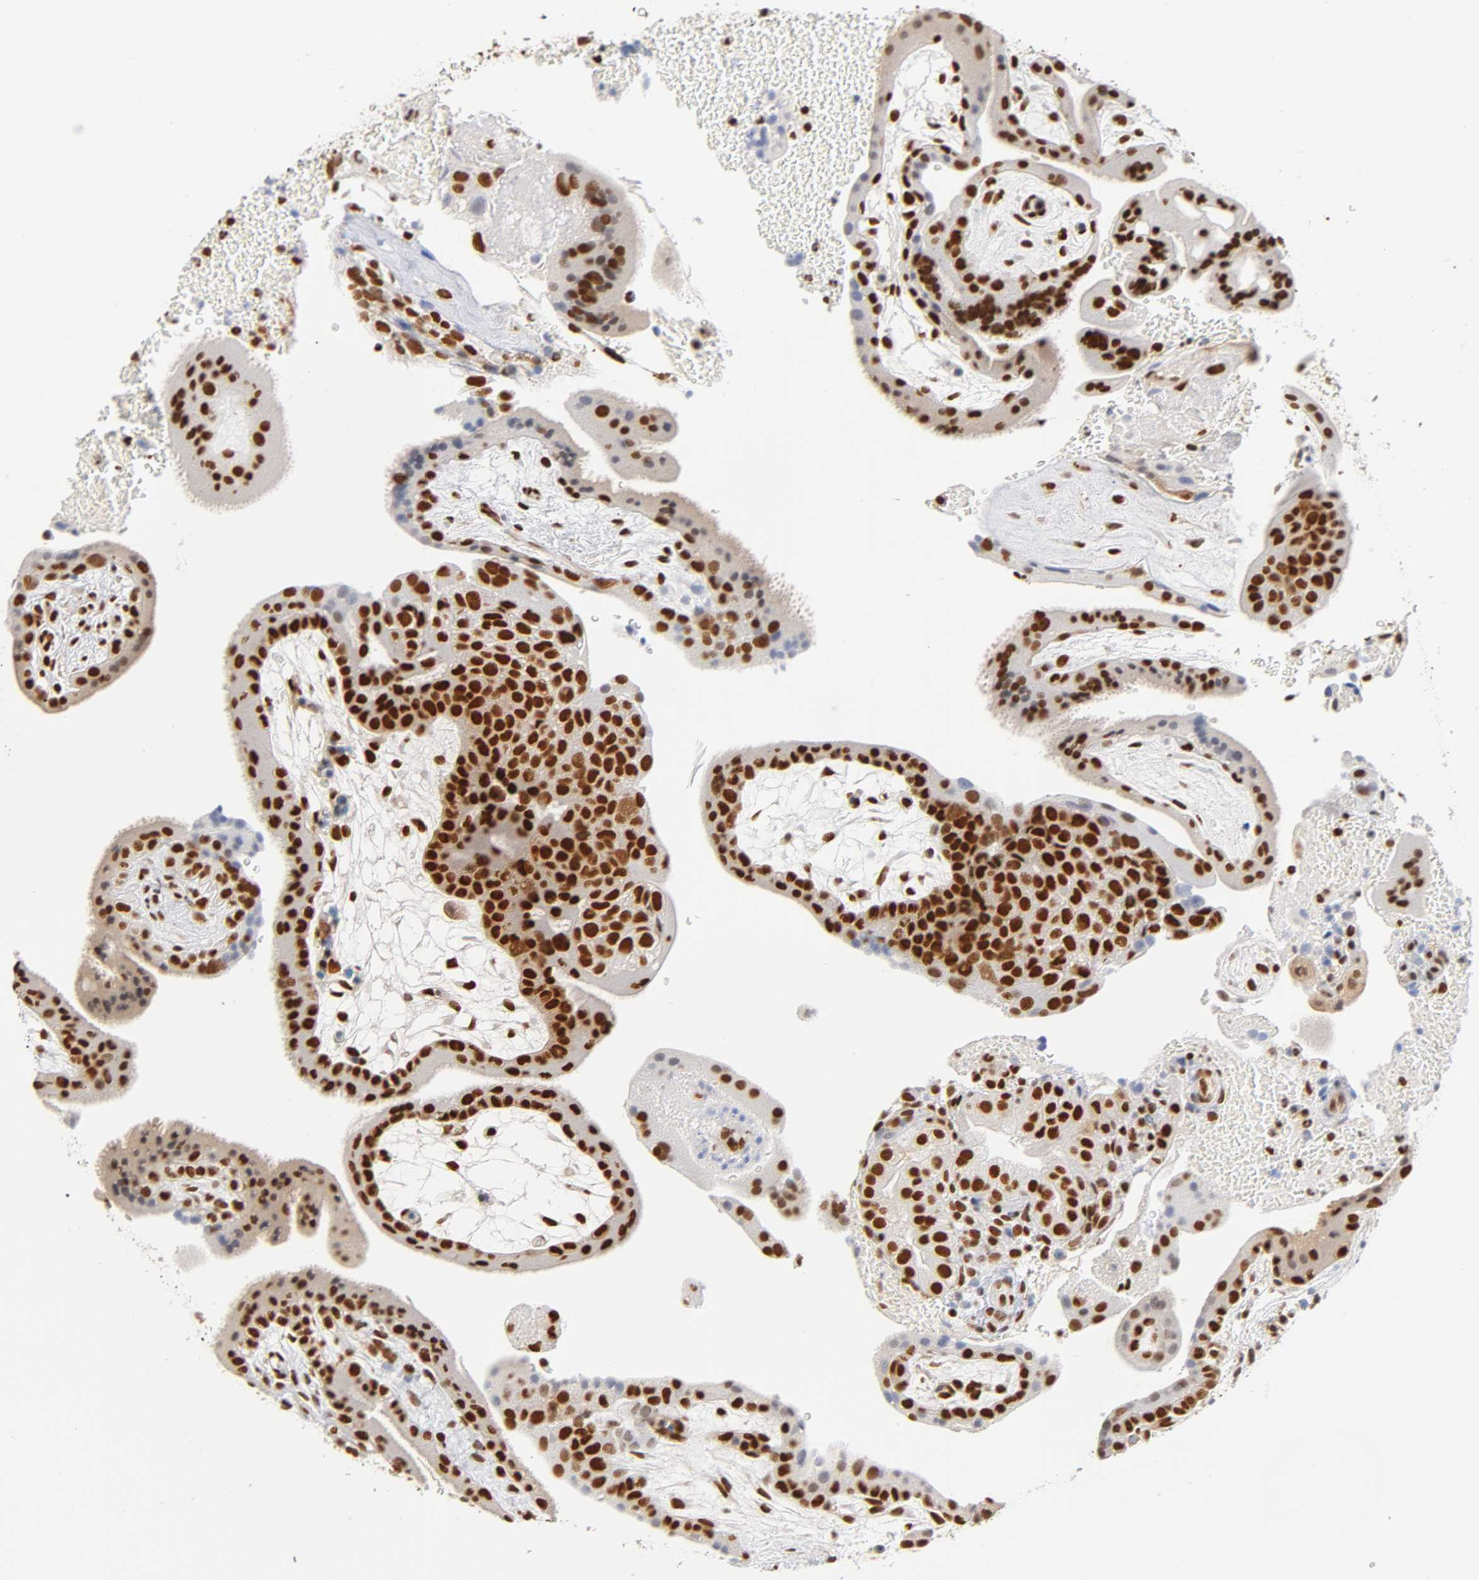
{"staining": {"intensity": "strong", "quantity": ">75%", "location": "nuclear"}, "tissue": "placenta", "cell_type": "Decidual cells", "image_type": "normal", "snomed": [{"axis": "morphology", "description": "Normal tissue, NOS"}, {"axis": "topography", "description": "Placenta"}], "caption": "Protein analysis of unremarkable placenta reveals strong nuclear staining in approximately >75% of decidual cells. (Brightfield microscopy of DAB IHC at high magnification).", "gene": "ILKAP", "patient": {"sex": "female", "age": 19}}